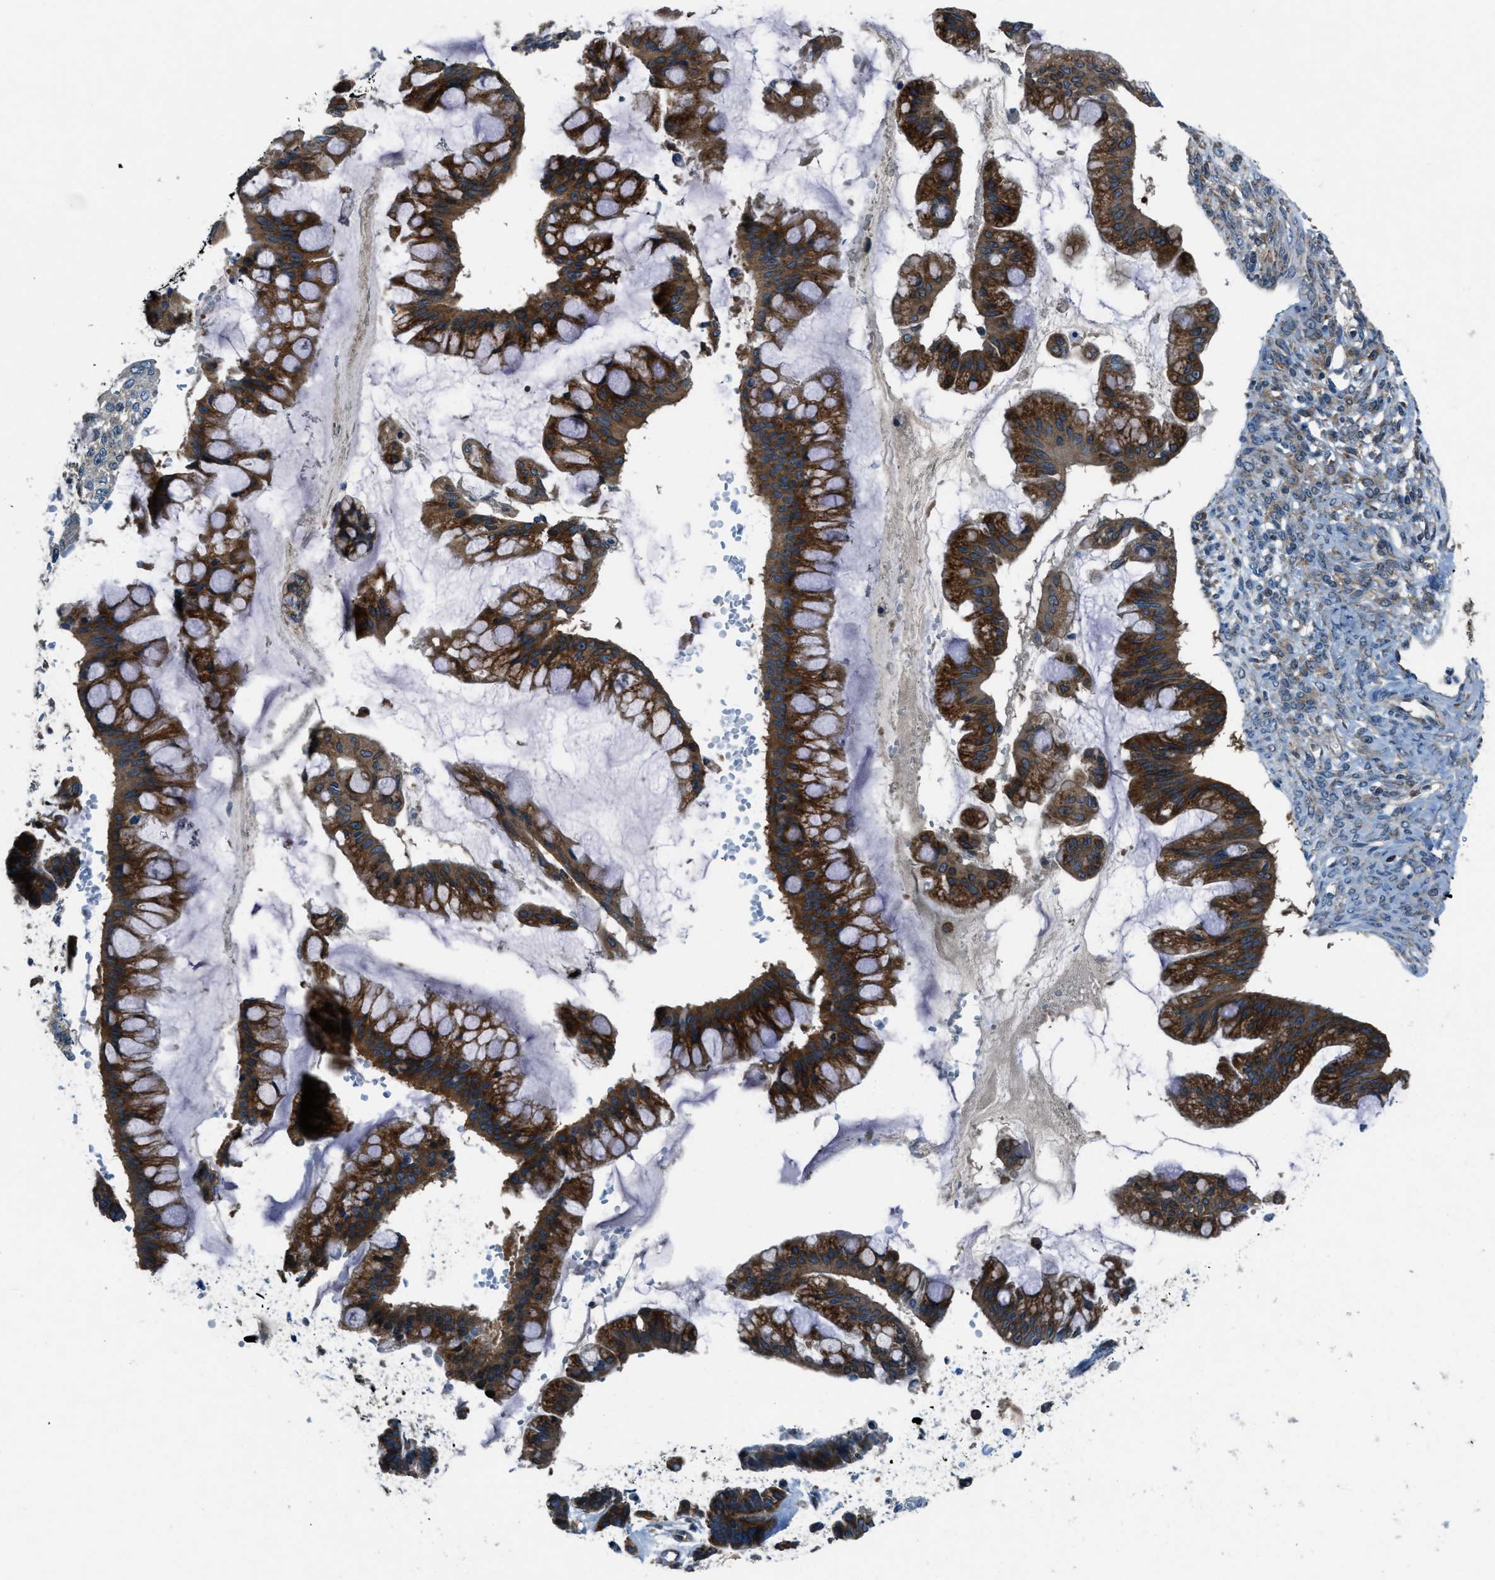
{"staining": {"intensity": "strong", "quantity": ">75%", "location": "cytoplasmic/membranous"}, "tissue": "ovarian cancer", "cell_type": "Tumor cells", "image_type": "cancer", "snomed": [{"axis": "morphology", "description": "Cystadenocarcinoma, mucinous, NOS"}, {"axis": "topography", "description": "Ovary"}], "caption": "This is a photomicrograph of immunohistochemistry (IHC) staining of ovarian mucinous cystadenocarcinoma, which shows strong positivity in the cytoplasmic/membranous of tumor cells.", "gene": "ARFGAP2", "patient": {"sex": "female", "age": 73}}